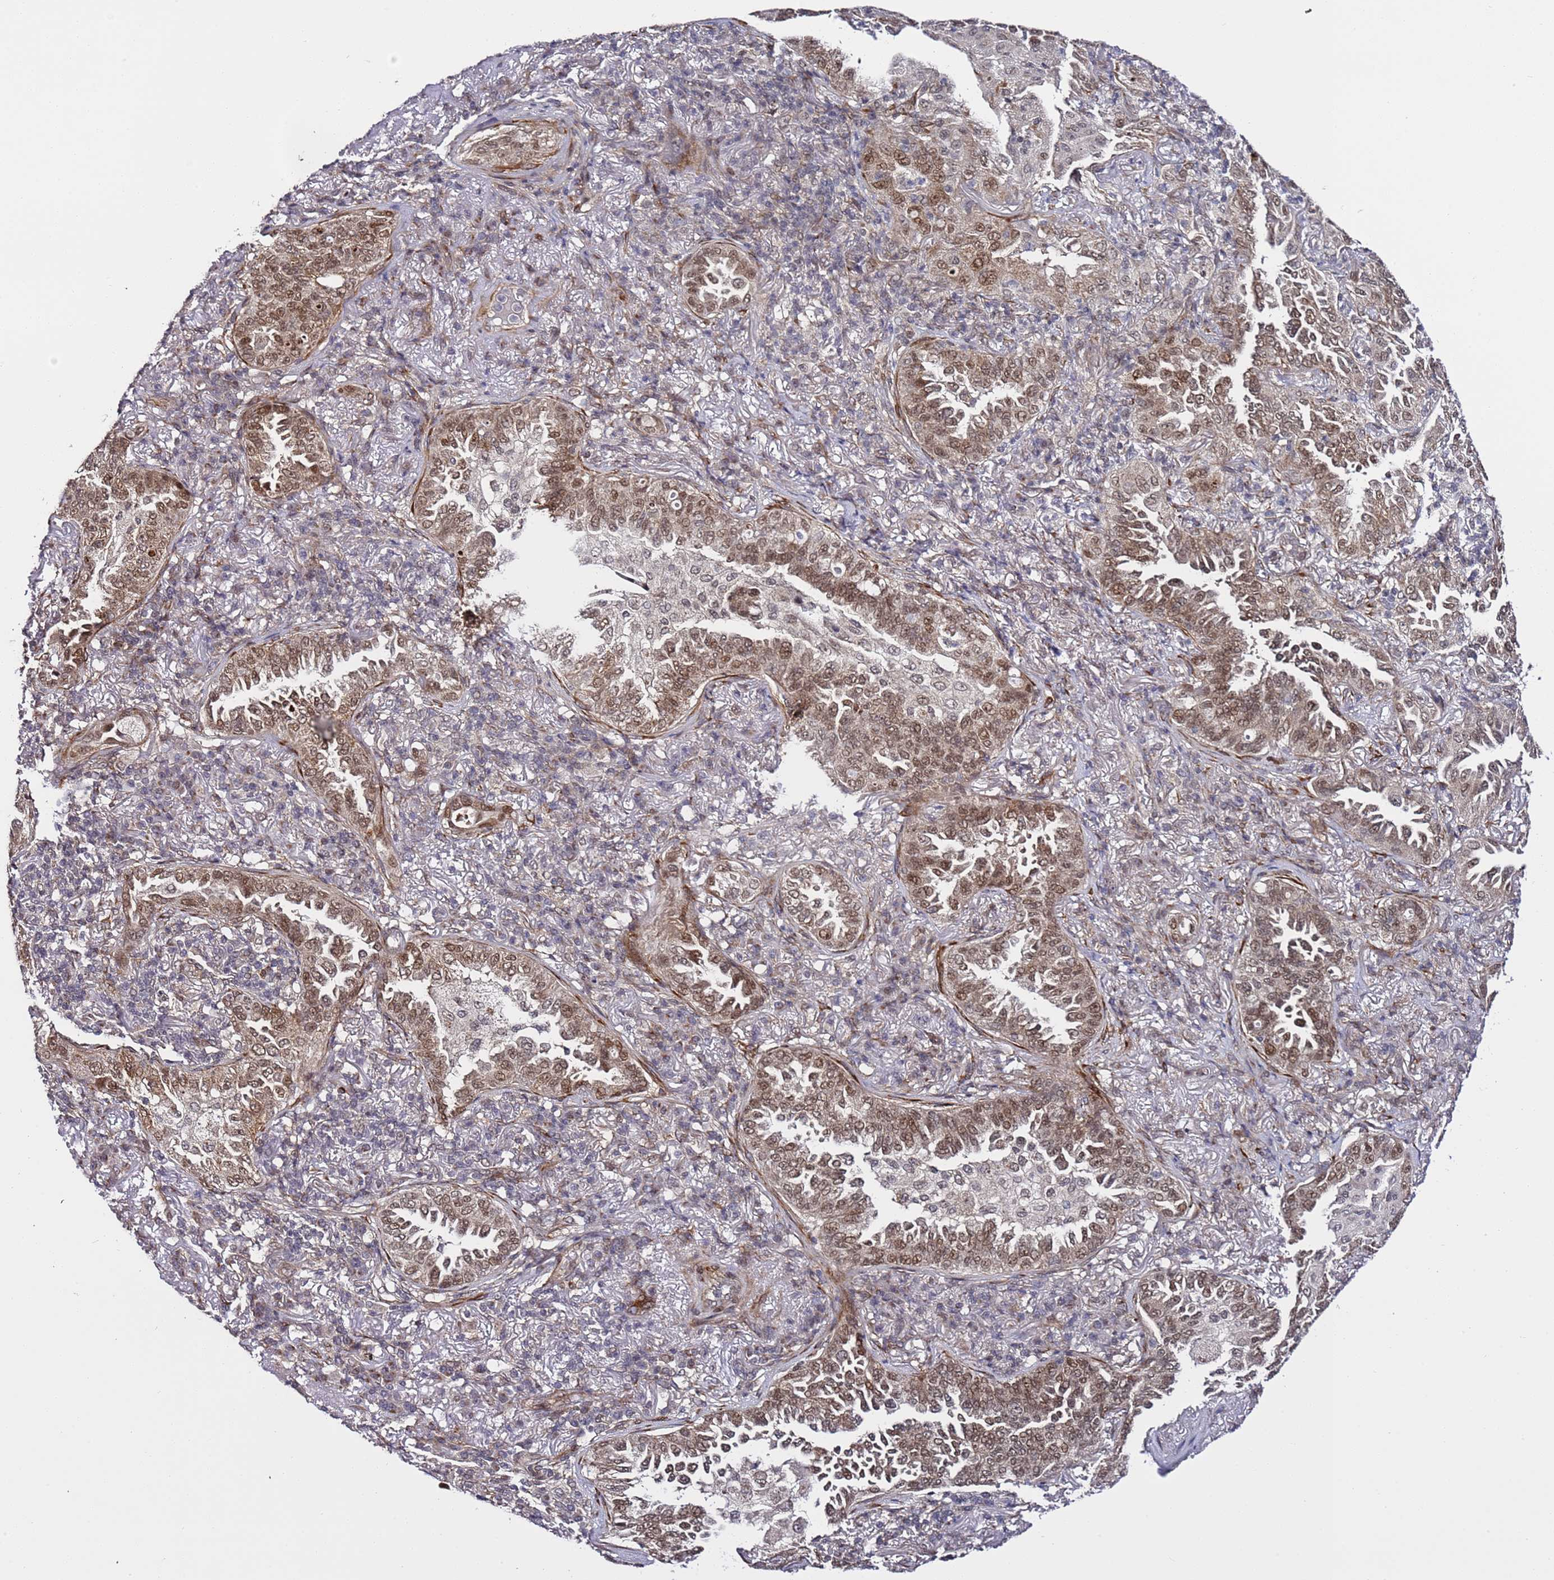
{"staining": {"intensity": "moderate", "quantity": ">75%", "location": "nuclear"}, "tissue": "lung cancer", "cell_type": "Tumor cells", "image_type": "cancer", "snomed": [{"axis": "morphology", "description": "Adenocarcinoma, NOS"}, {"axis": "topography", "description": "Lung"}], "caption": "Human lung cancer (adenocarcinoma) stained with a protein marker displays moderate staining in tumor cells.", "gene": "POLR2D", "patient": {"sex": "female", "age": 69}}